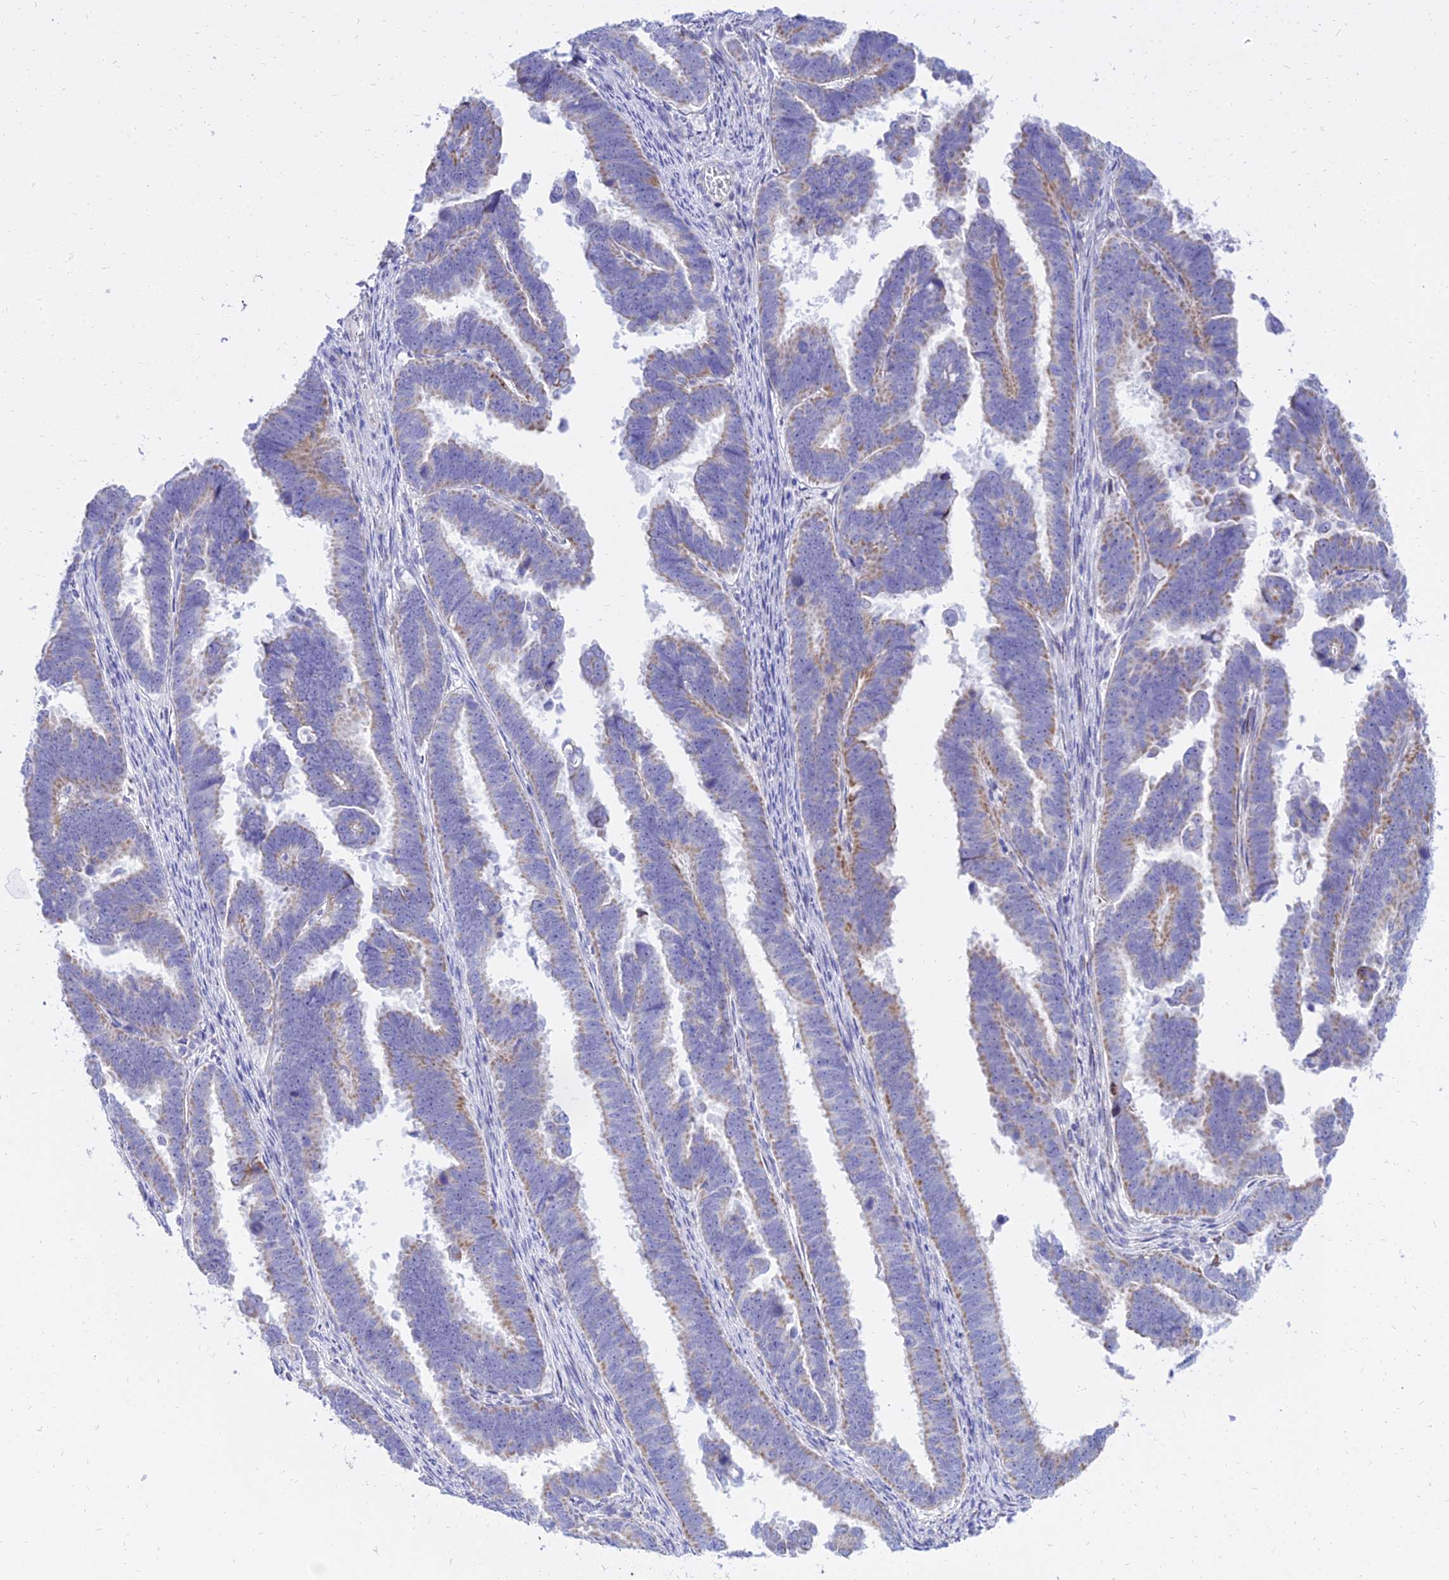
{"staining": {"intensity": "weak", "quantity": "25%-75%", "location": "cytoplasmic/membranous"}, "tissue": "endometrial cancer", "cell_type": "Tumor cells", "image_type": "cancer", "snomed": [{"axis": "morphology", "description": "Adenocarcinoma, NOS"}, {"axis": "topography", "description": "Endometrium"}], "caption": "Immunohistochemical staining of adenocarcinoma (endometrial) exhibits low levels of weak cytoplasmic/membranous positivity in about 25%-75% of tumor cells. Using DAB (brown) and hematoxylin (blue) stains, captured at high magnification using brightfield microscopy.", "gene": "PKN3", "patient": {"sex": "female", "age": 75}}